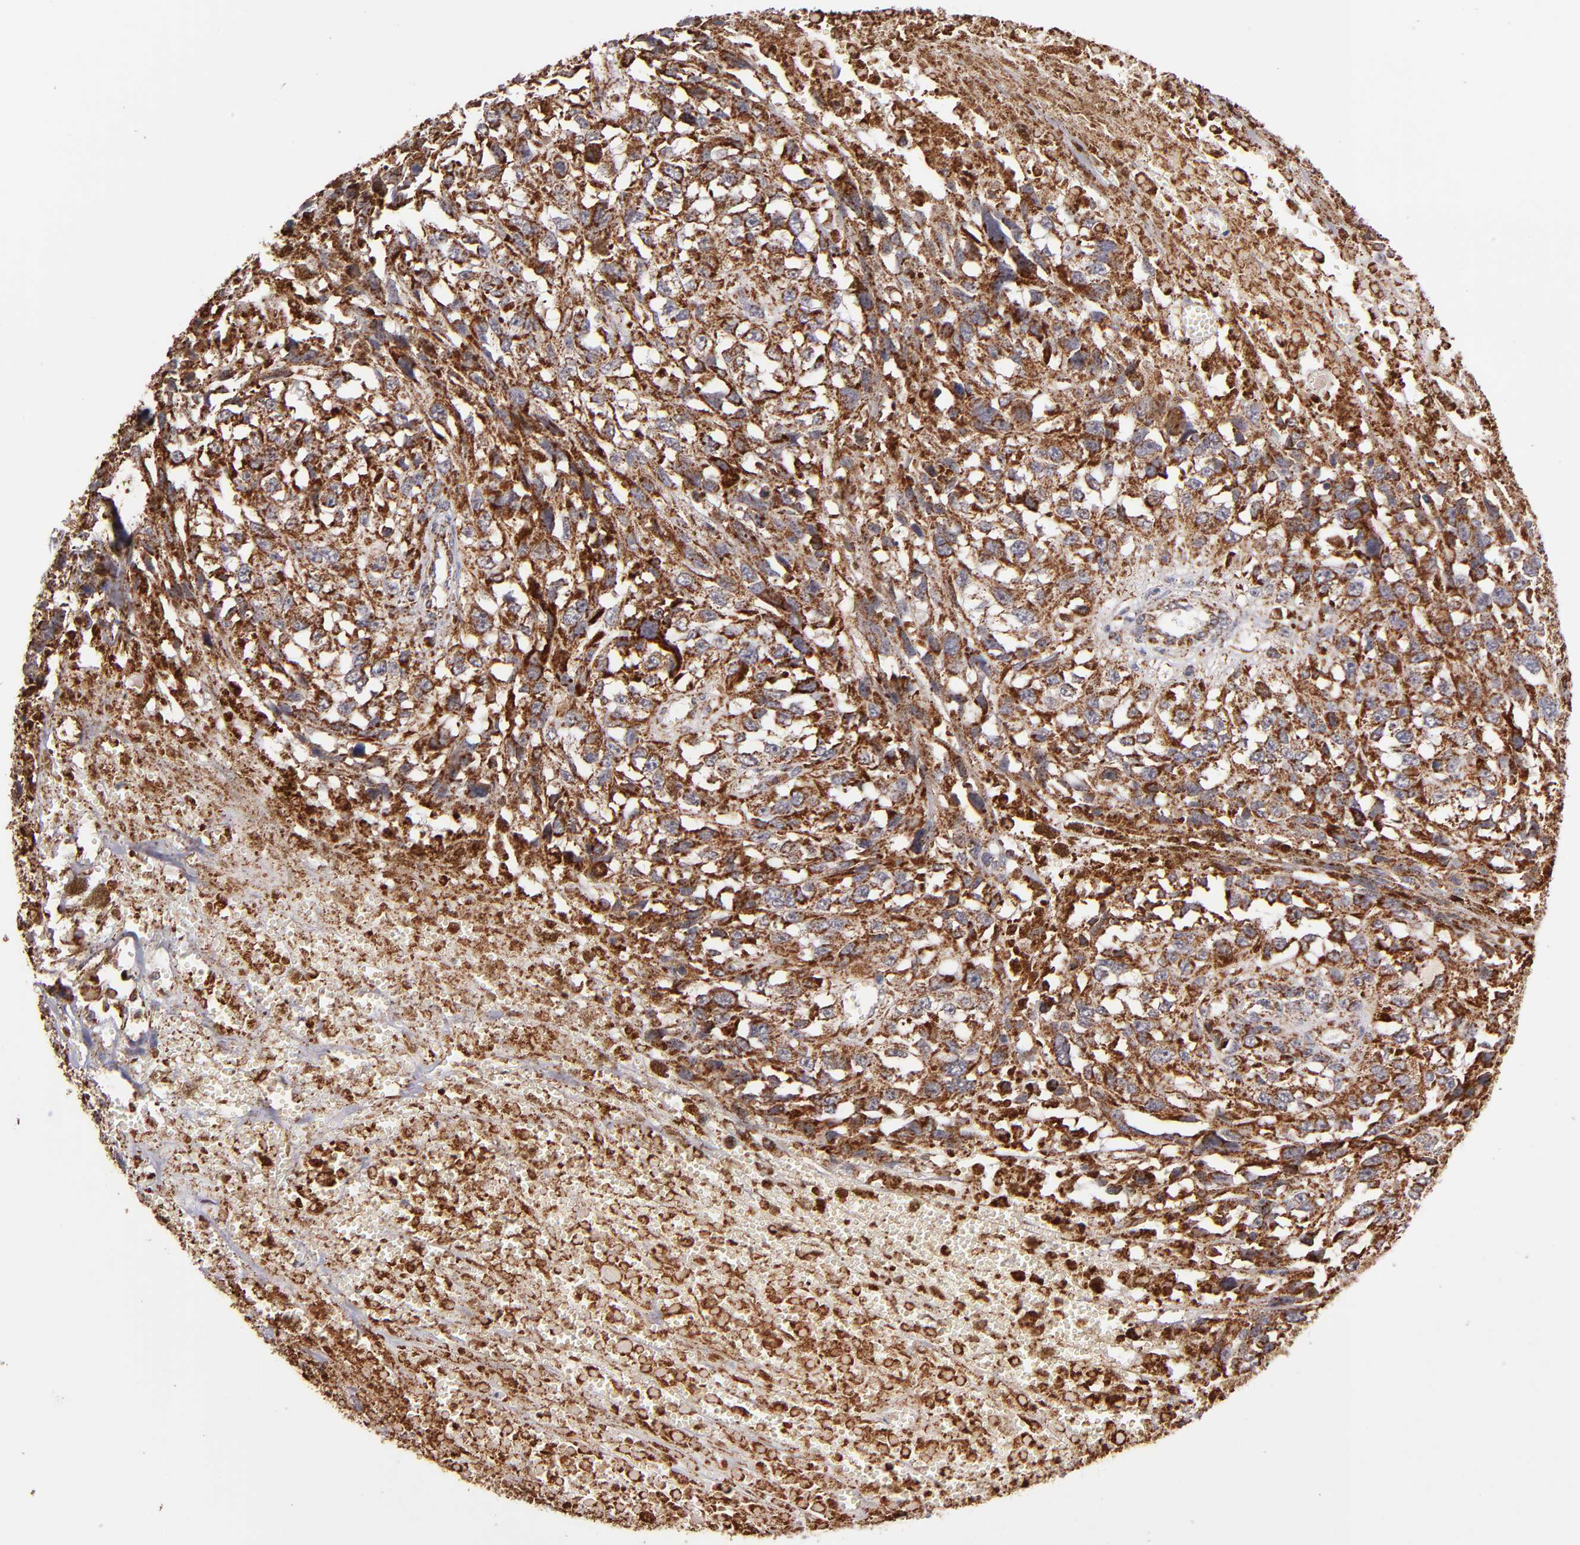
{"staining": {"intensity": "moderate", "quantity": ">75%", "location": "cytoplasmic/membranous"}, "tissue": "melanoma", "cell_type": "Tumor cells", "image_type": "cancer", "snomed": [{"axis": "morphology", "description": "Malignant melanoma, Metastatic site"}, {"axis": "topography", "description": "Lymph node"}], "caption": "Melanoma tissue displays moderate cytoplasmic/membranous staining in approximately >75% of tumor cells The staining was performed using DAB to visualize the protein expression in brown, while the nuclei were stained in blue with hematoxylin (Magnification: 20x).", "gene": "DLST", "patient": {"sex": "male", "age": 59}}